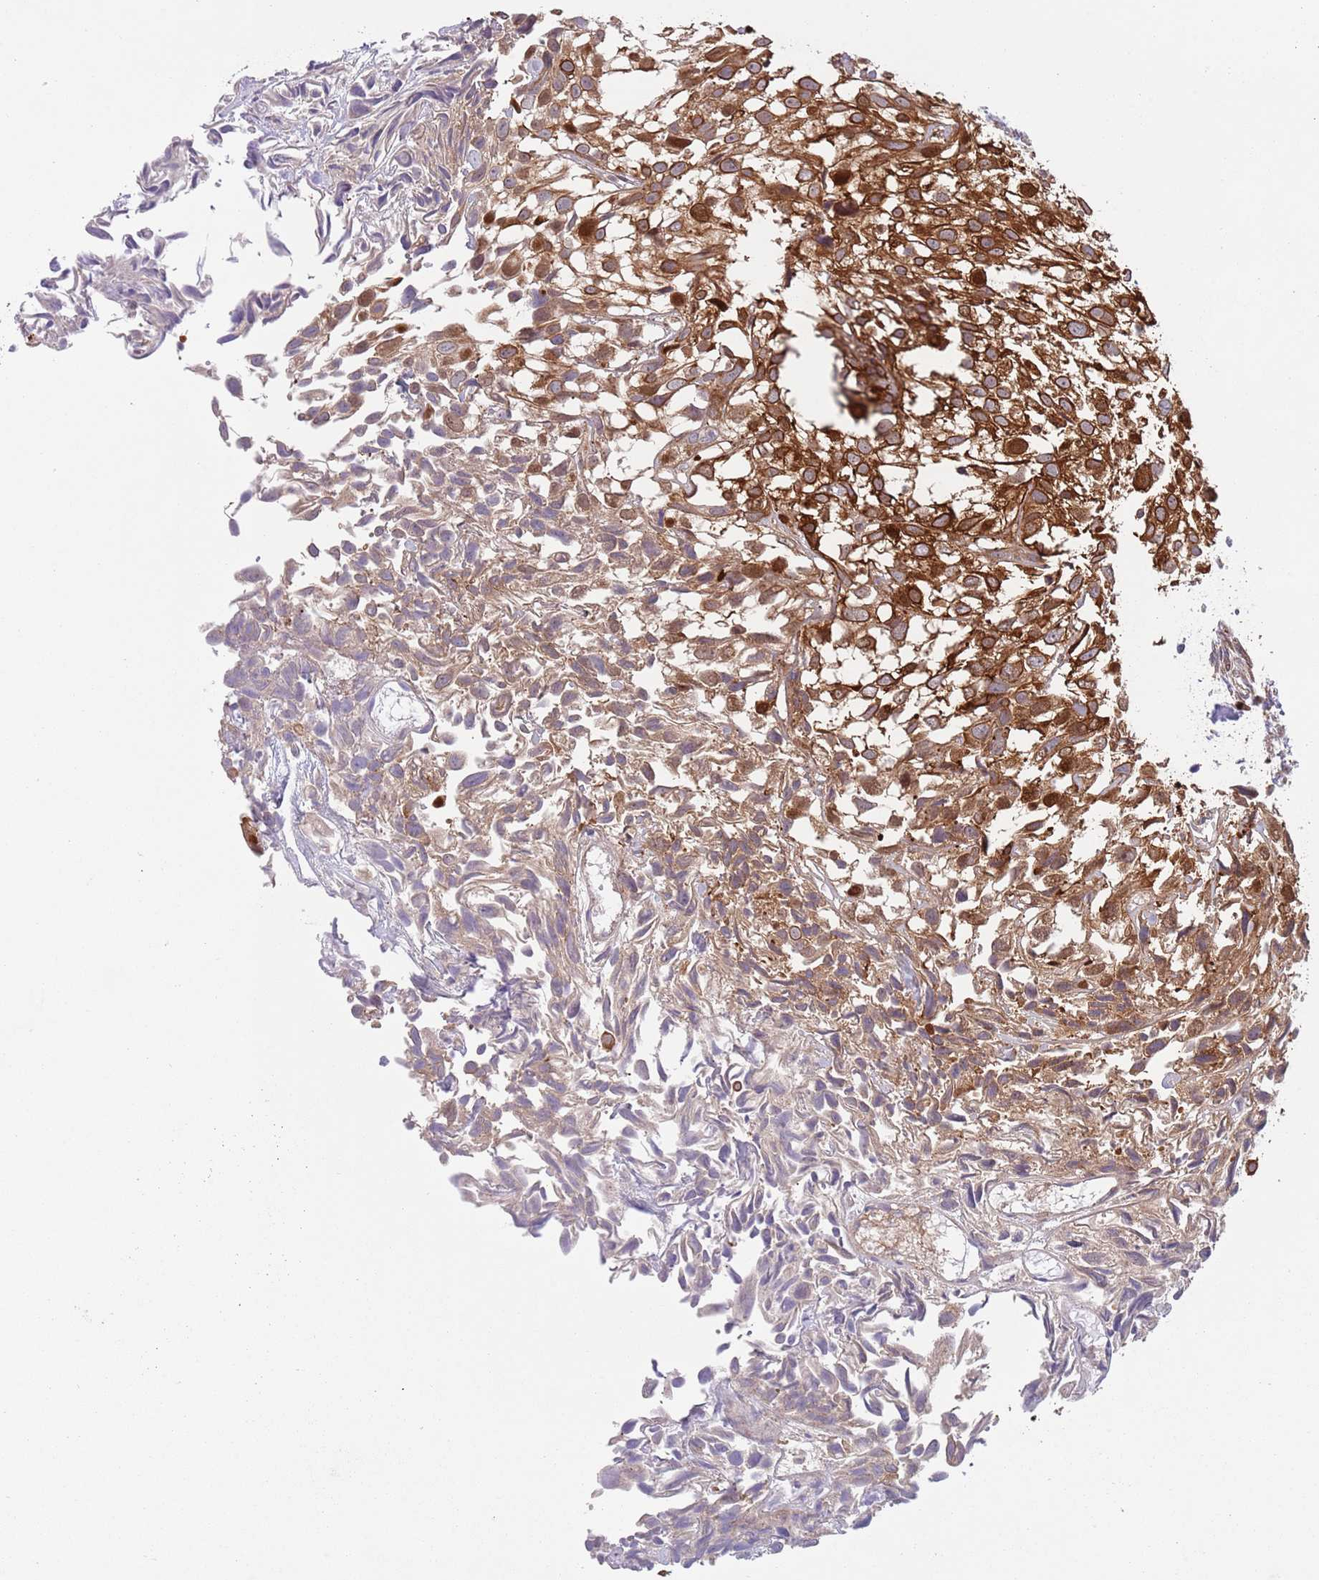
{"staining": {"intensity": "strong", "quantity": "25%-75%", "location": "cytoplasmic/membranous"}, "tissue": "urothelial cancer", "cell_type": "Tumor cells", "image_type": "cancer", "snomed": [{"axis": "morphology", "description": "Urothelial carcinoma, High grade"}, {"axis": "topography", "description": "Urinary bladder"}], "caption": "Brown immunohistochemical staining in human urothelial cancer exhibits strong cytoplasmic/membranous positivity in about 25%-75% of tumor cells. The staining is performed using DAB brown chromogen to label protein expression. The nuclei are counter-stained blue using hematoxylin.", "gene": "ZMYM5", "patient": {"sex": "male", "age": 56}}